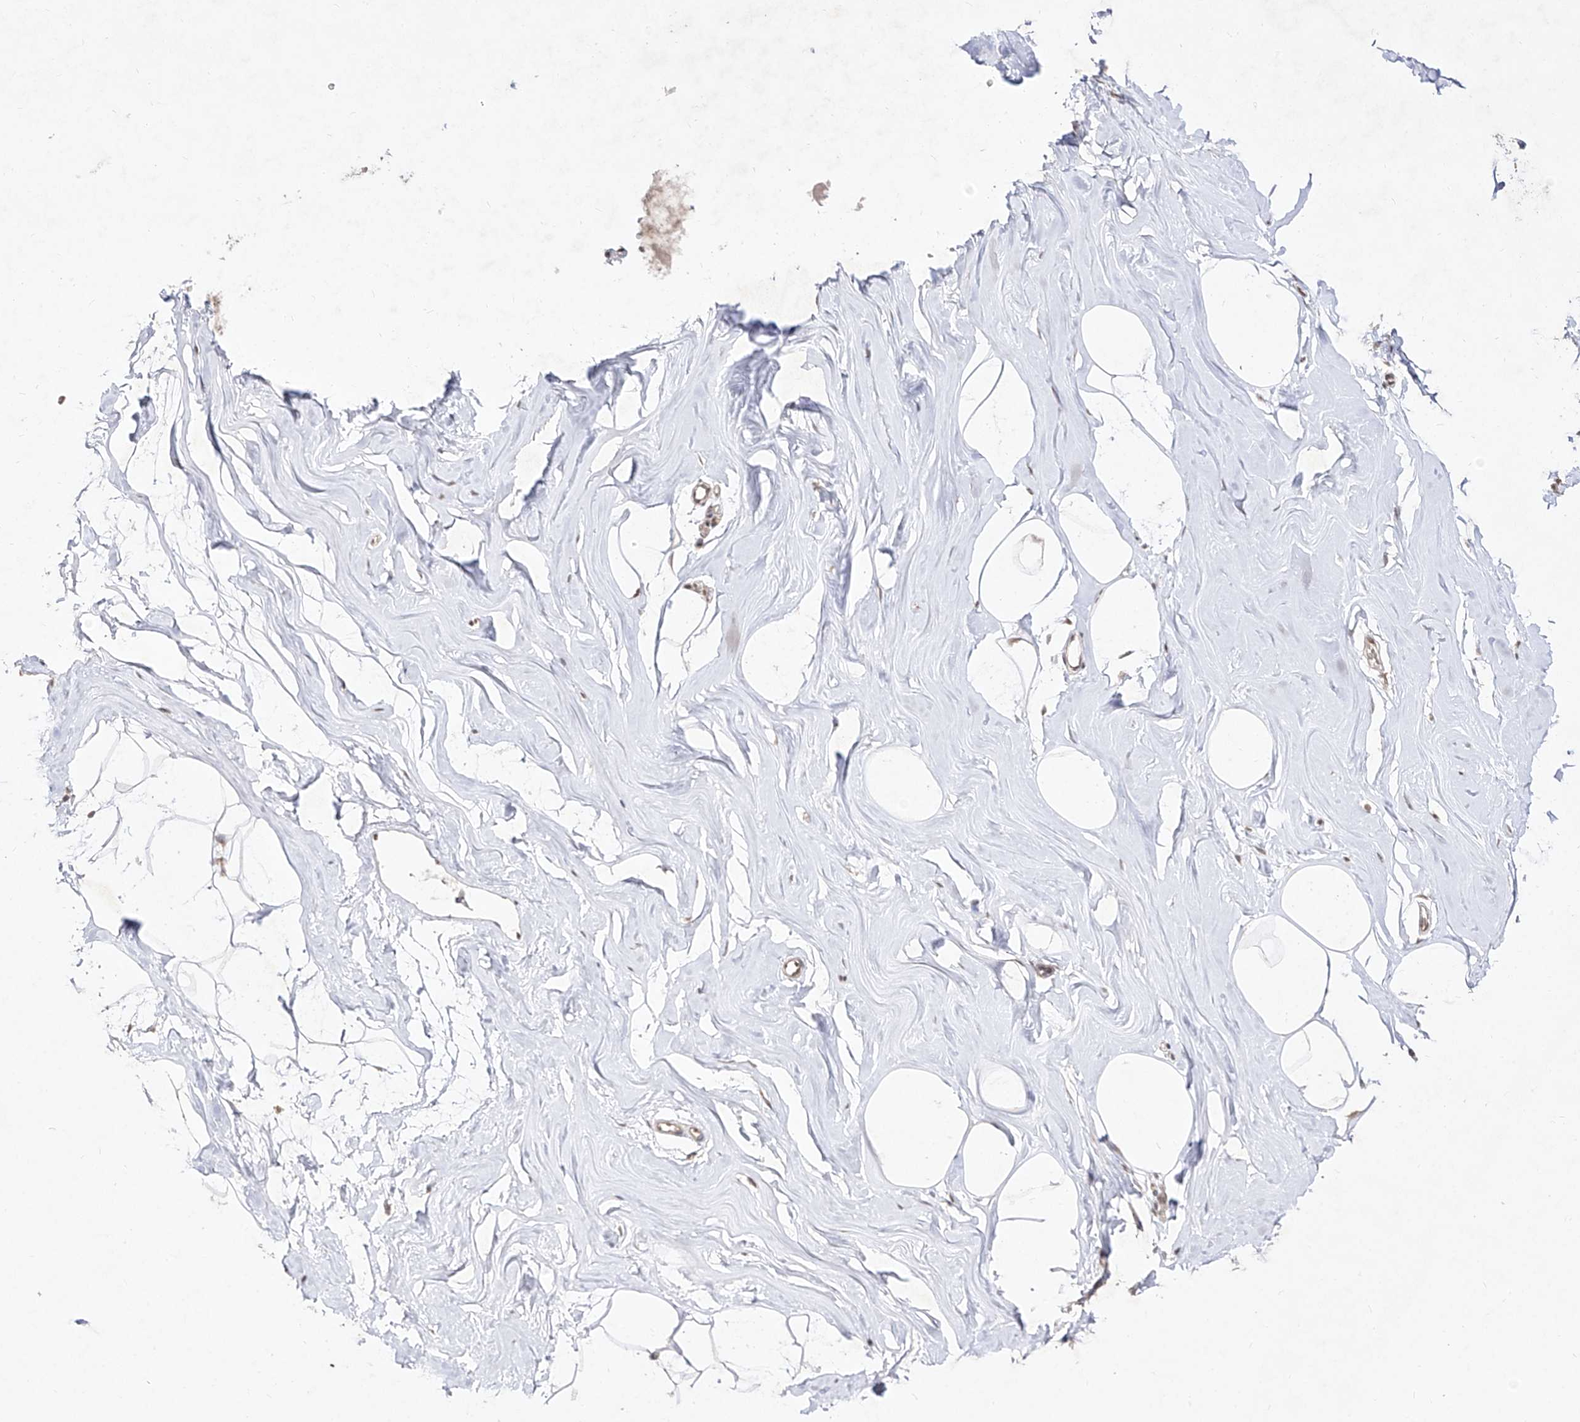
{"staining": {"intensity": "negative", "quantity": "none", "location": "none"}, "tissue": "adipose tissue", "cell_type": "Adipocytes", "image_type": "normal", "snomed": [{"axis": "morphology", "description": "Normal tissue, NOS"}, {"axis": "morphology", "description": "Fibrosis, NOS"}, {"axis": "topography", "description": "Breast"}, {"axis": "topography", "description": "Adipose tissue"}], "caption": "Human adipose tissue stained for a protein using immunohistochemistry displays no expression in adipocytes.", "gene": "SNRNP27", "patient": {"sex": "female", "age": 39}}